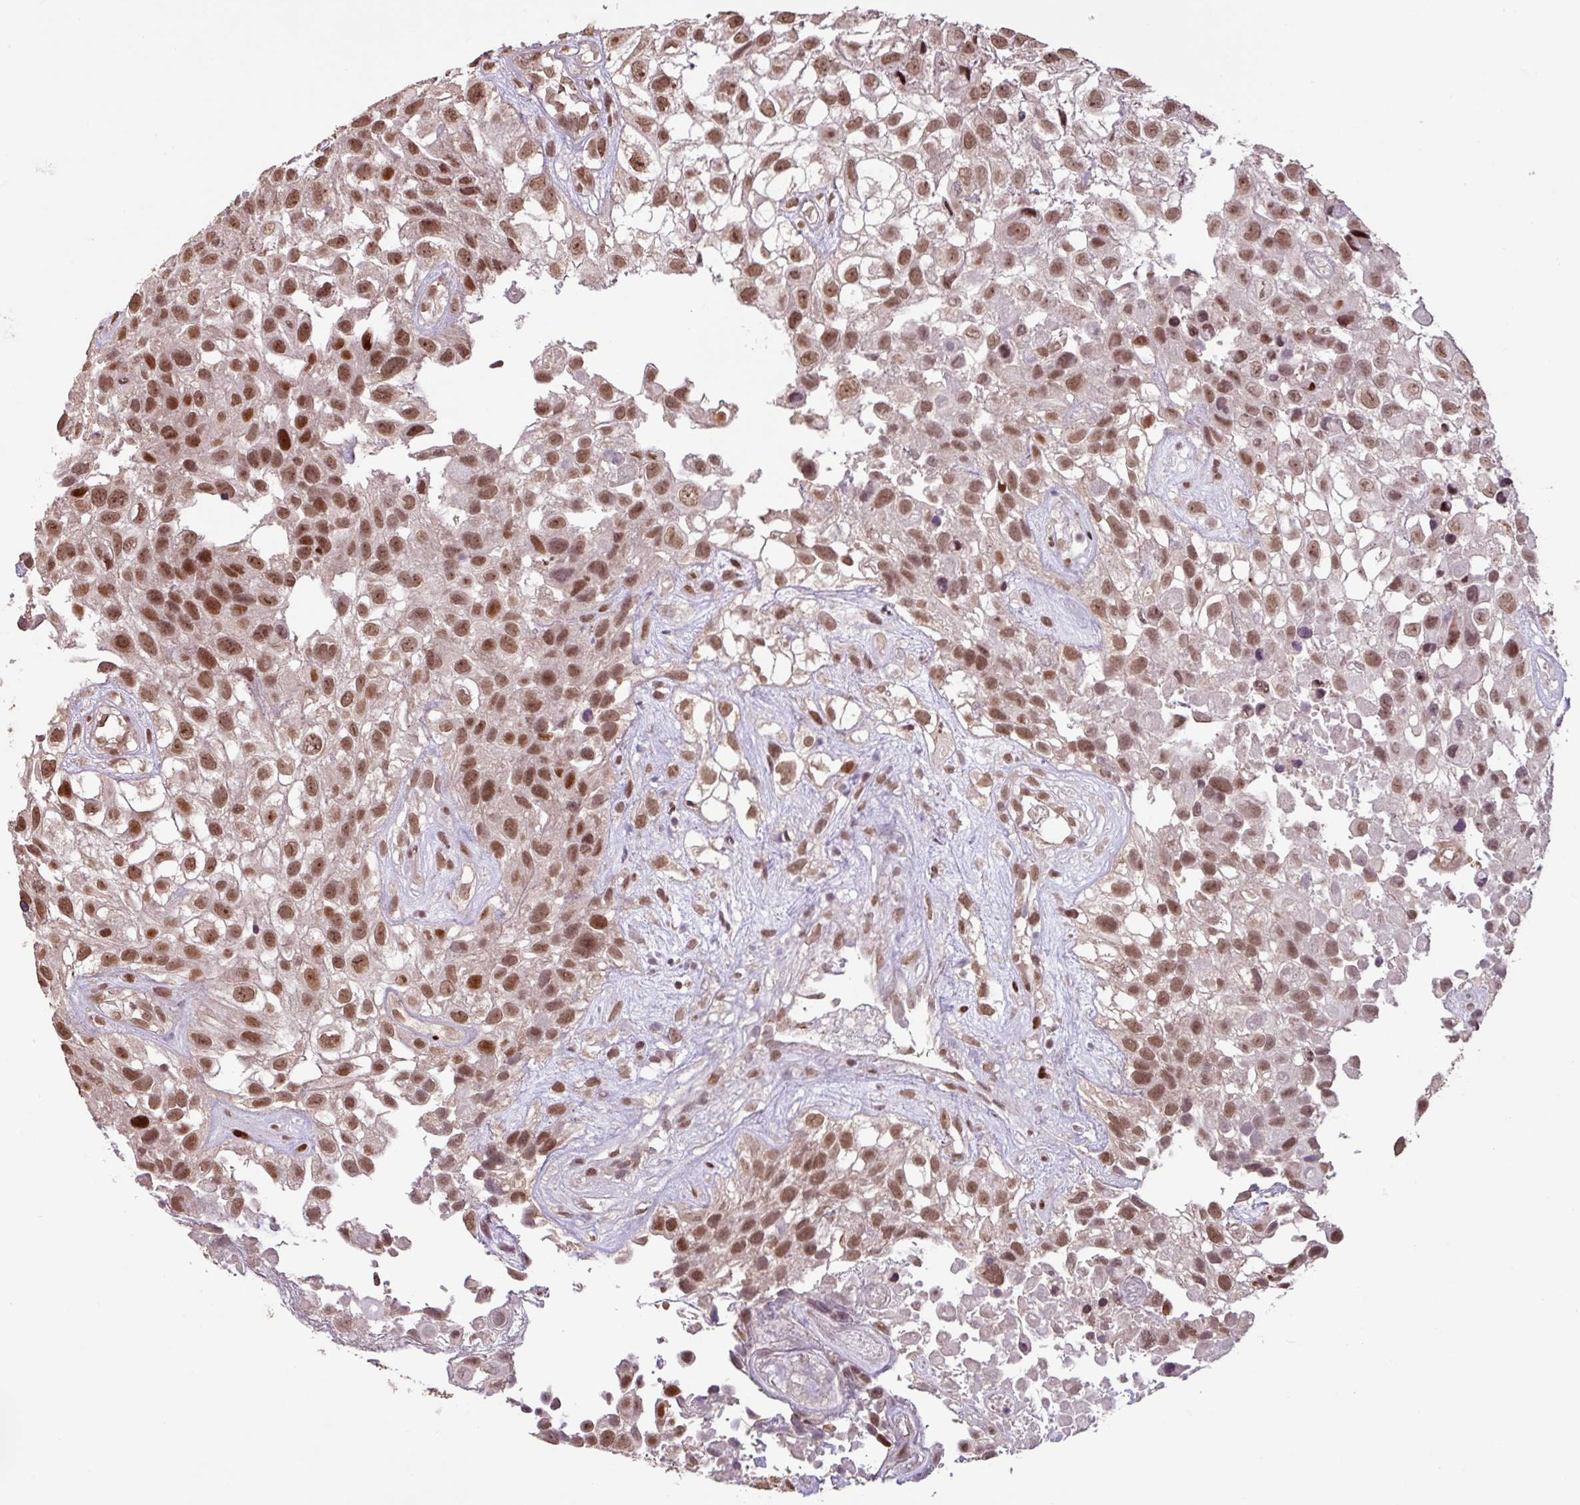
{"staining": {"intensity": "moderate", "quantity": ">75%", "location": "nuclear"}, "tissue": "urothelial cancer", "cell_type": "Tumor cells", "image_type": "cancer", "snomed": [{"axis": "morphology", "description": "Urothelial carcinoma, High grade"}, {"axis": "topography", "description": "Urinary bladder"}], "caption": "High-power microscopy captured an IHC photomicrograph of urothelial cancer, revealing moderate nuclear positivity in about >75% of tumor cells.", "gene": "ZNF709", "patient": {"sex": "male", "age": 56}}